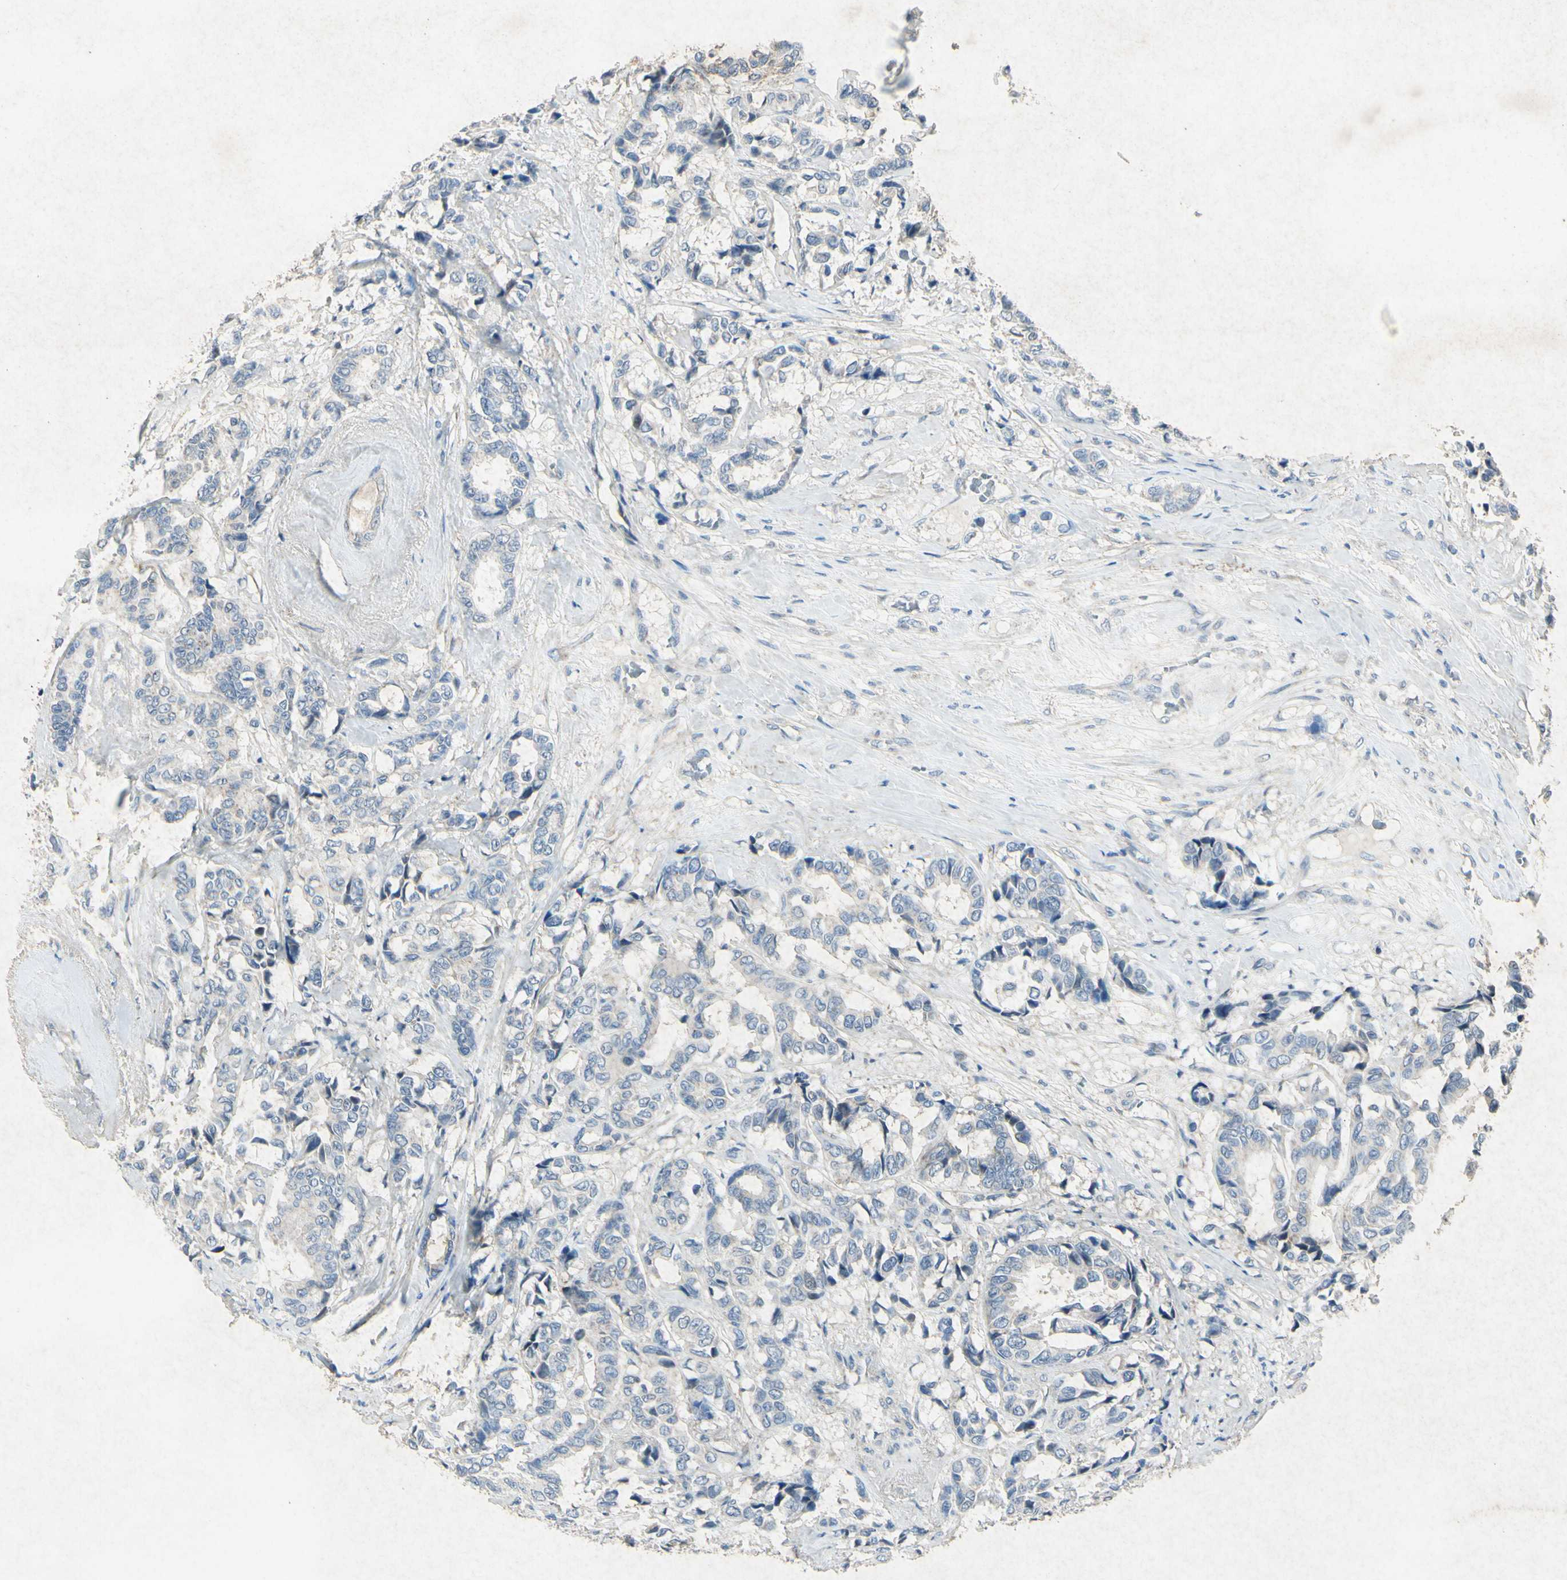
{"staining": {"intensity": "negative", "quantity": "none", "location": "none"}, "tissue": "breast cancer", "cell_type": "Tumor cells", "image_type": "cancer", "snomed": [{"axis": "morphology", "description": "Duct carcinoma"}, {"axis": "topography", "description": "Breast"}], "caption": "A photomicrograph of breast cancer (invasive ductal carcinoma) stained for a protein exhibits no brown staining in tumor cells.", "gene": "SNAP91", "patient": {"sex": "female", "age": 87}}